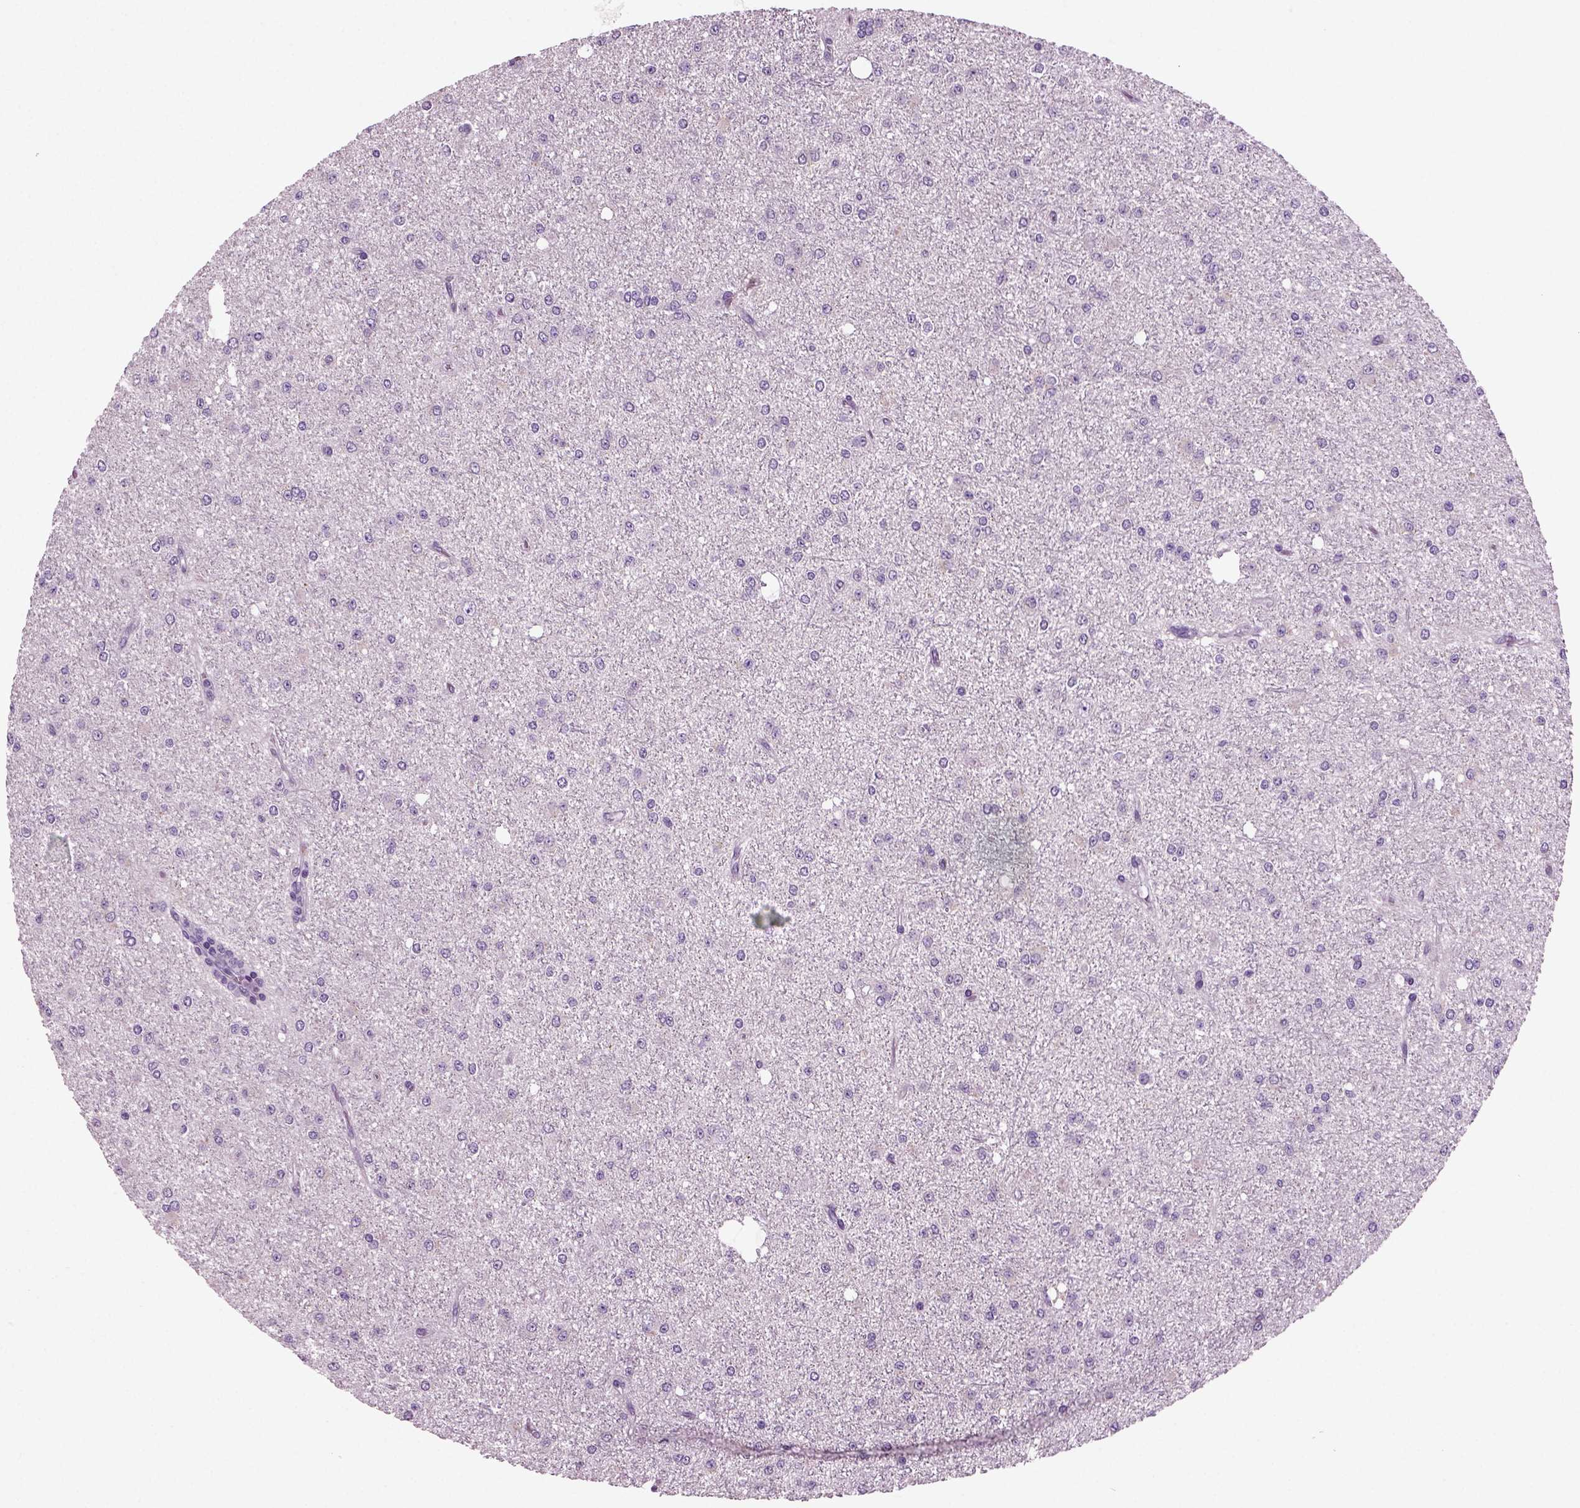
{"staining": {"intensity": "negative", "quantity": "none", "location": "none"}, "tissue": "glioma", "cell_type": "Tumor cells", "image_type": "cancer", "snomed": [{"axis": "morphology", "description": "Glioma, malignant, Low grade"}, {"axis": "topography", "description": "Brain"}], "caption": "Glioma stained for a protein using IHC reveals no expression tumor cells.", "gene": "COL9A2", "patient": {"sex": "male", "age": 27}}